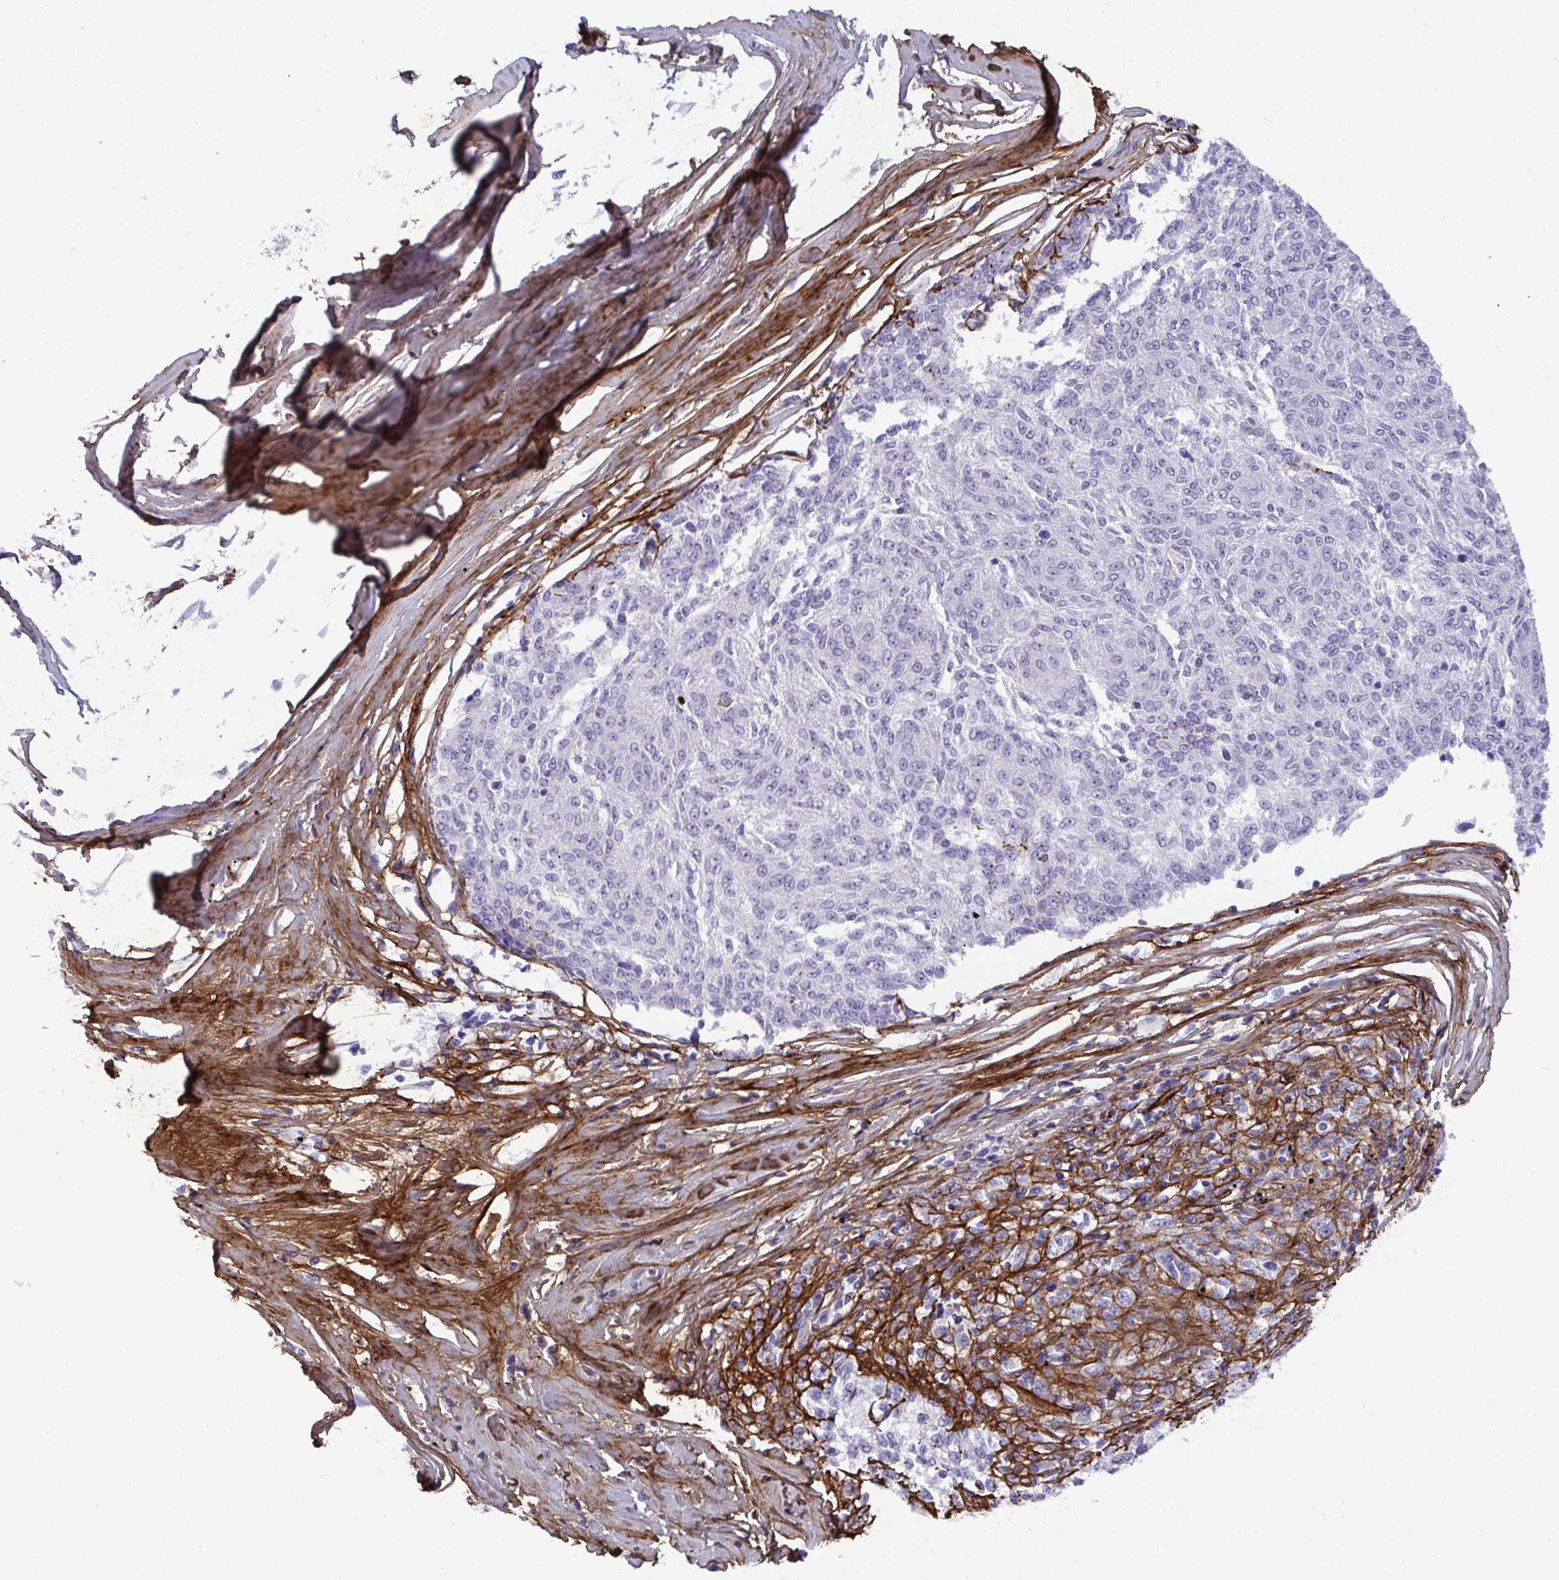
{"staining": {"intensity": "negative", "quantity": "none", "location": "none"}, "tissue": "melanoma", "cell_type": "Tumor cells", "image_type": "cancer", "snomed": [{"axis": "morphology", "description": "Malignant melanoma, NOS"}, {"axis": "topography", "description": "Skin"}], "caption": "A high-resolution micrograph shows immunohistochemistry staining of melanoma, which displays no significant positivity in tumor cells. The staining is performed using DAB (3,3'-diaminobenzidine) brown chromogen with nuclei counter-stained in using hematoxylin.", "gene": "LHFPL6", "patient": {"sex": "female", "age": 72}}